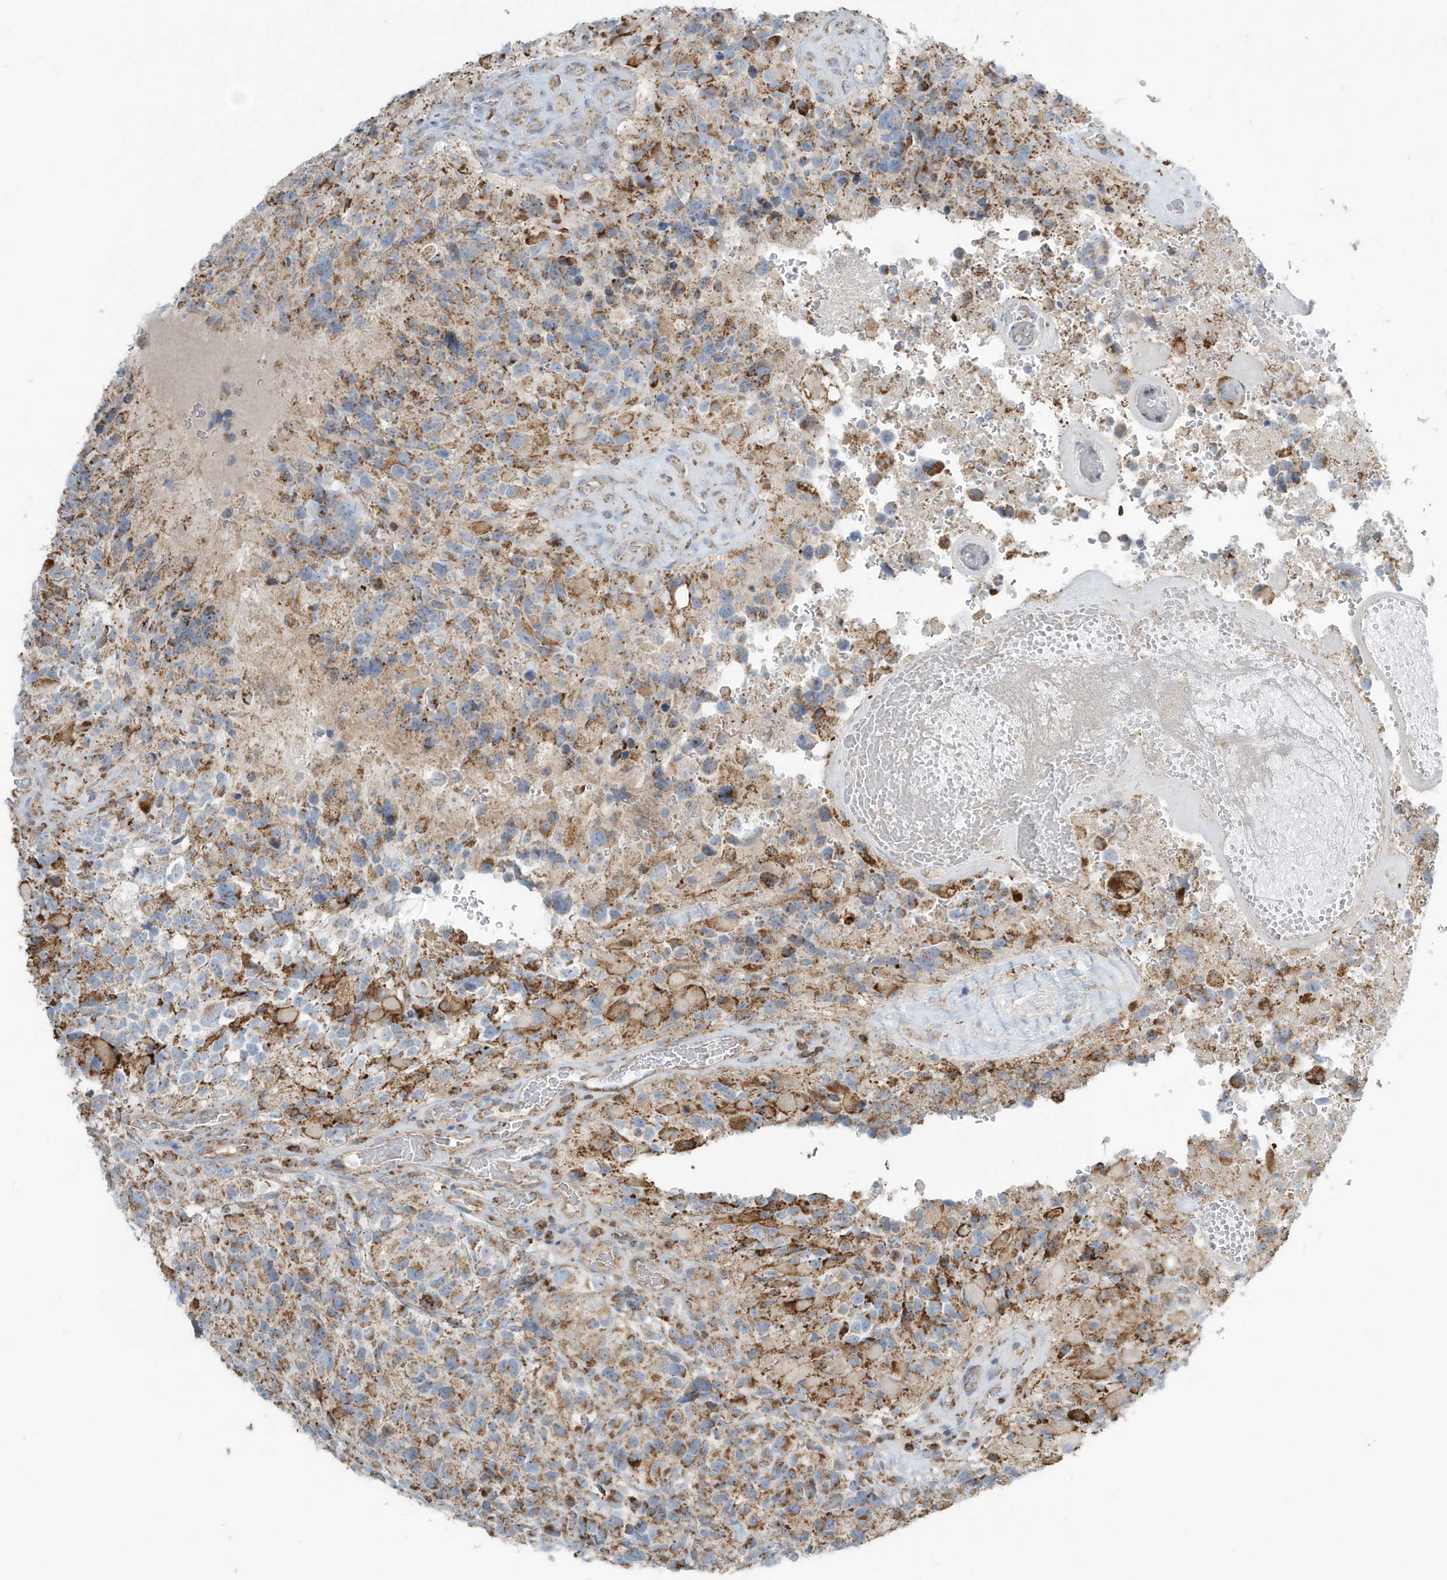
{"staining": {"intensity": "moderate", "quantity": "25%-75%", "location": "cytoplasmic/membranous"}, "tissue": "glioma", "cell_type": "Tumor cells", "image_type": "cancer", "snomed": [{"axis": "morphology", "description": "Glioma, malignant, High grade"}, {"axis": "topography", "description": "Brain"}], "caption": "This photomicrograph reveals immunohistochemistry staining of glioma, with medium moderate cytoplasmic/membranous expression in about 25%-75% of tumor cells.", "gene": "RAB11FIP3", "patient": {"sex": "male", "age": 69}}